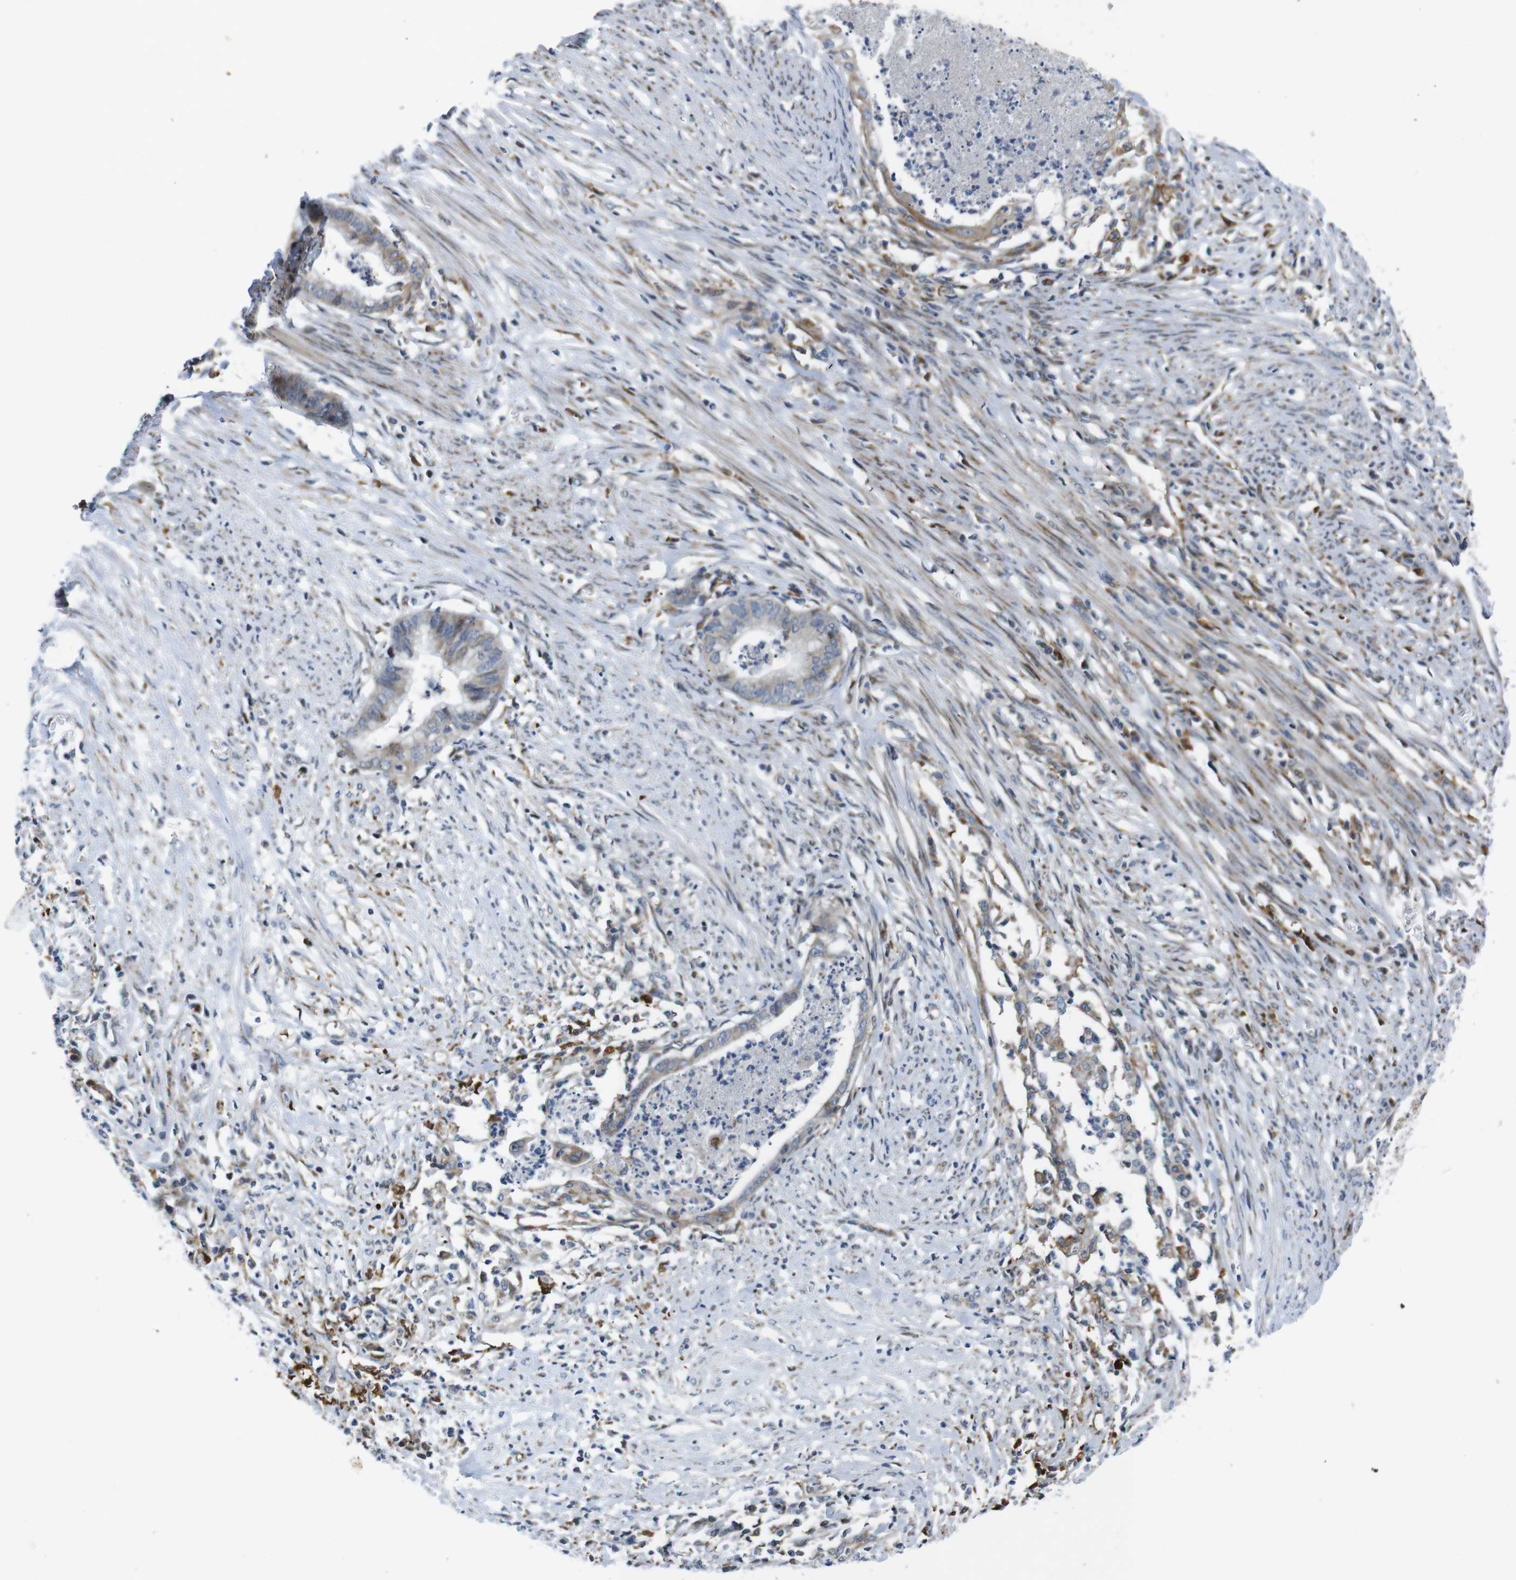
{"staining": {"intensity": "weak", "quantity": "25%-75%", "location": "cytoplasmic/membranous"}, "tissue": "endometrial cancer", "cell_type": "Tumor cells", "image_type": "cancer", "snomed": [{"axis": "morphology", "description": "Necrosis, NOS"}, {"axis": "morphology", "description": "Adenocarcinoma, NOS"}, {"axis": "topography", "description": "Endometrium"}], "caption": "Immunohistochemical staining of human endometrial adenocarcinoma reveals low levels of weak cytoplasmic/membranous protein positivity in approximately 25%-75% of tumor cells.", "gene": "ROBO2", "patient": {"sex": "female", "age": 79}}